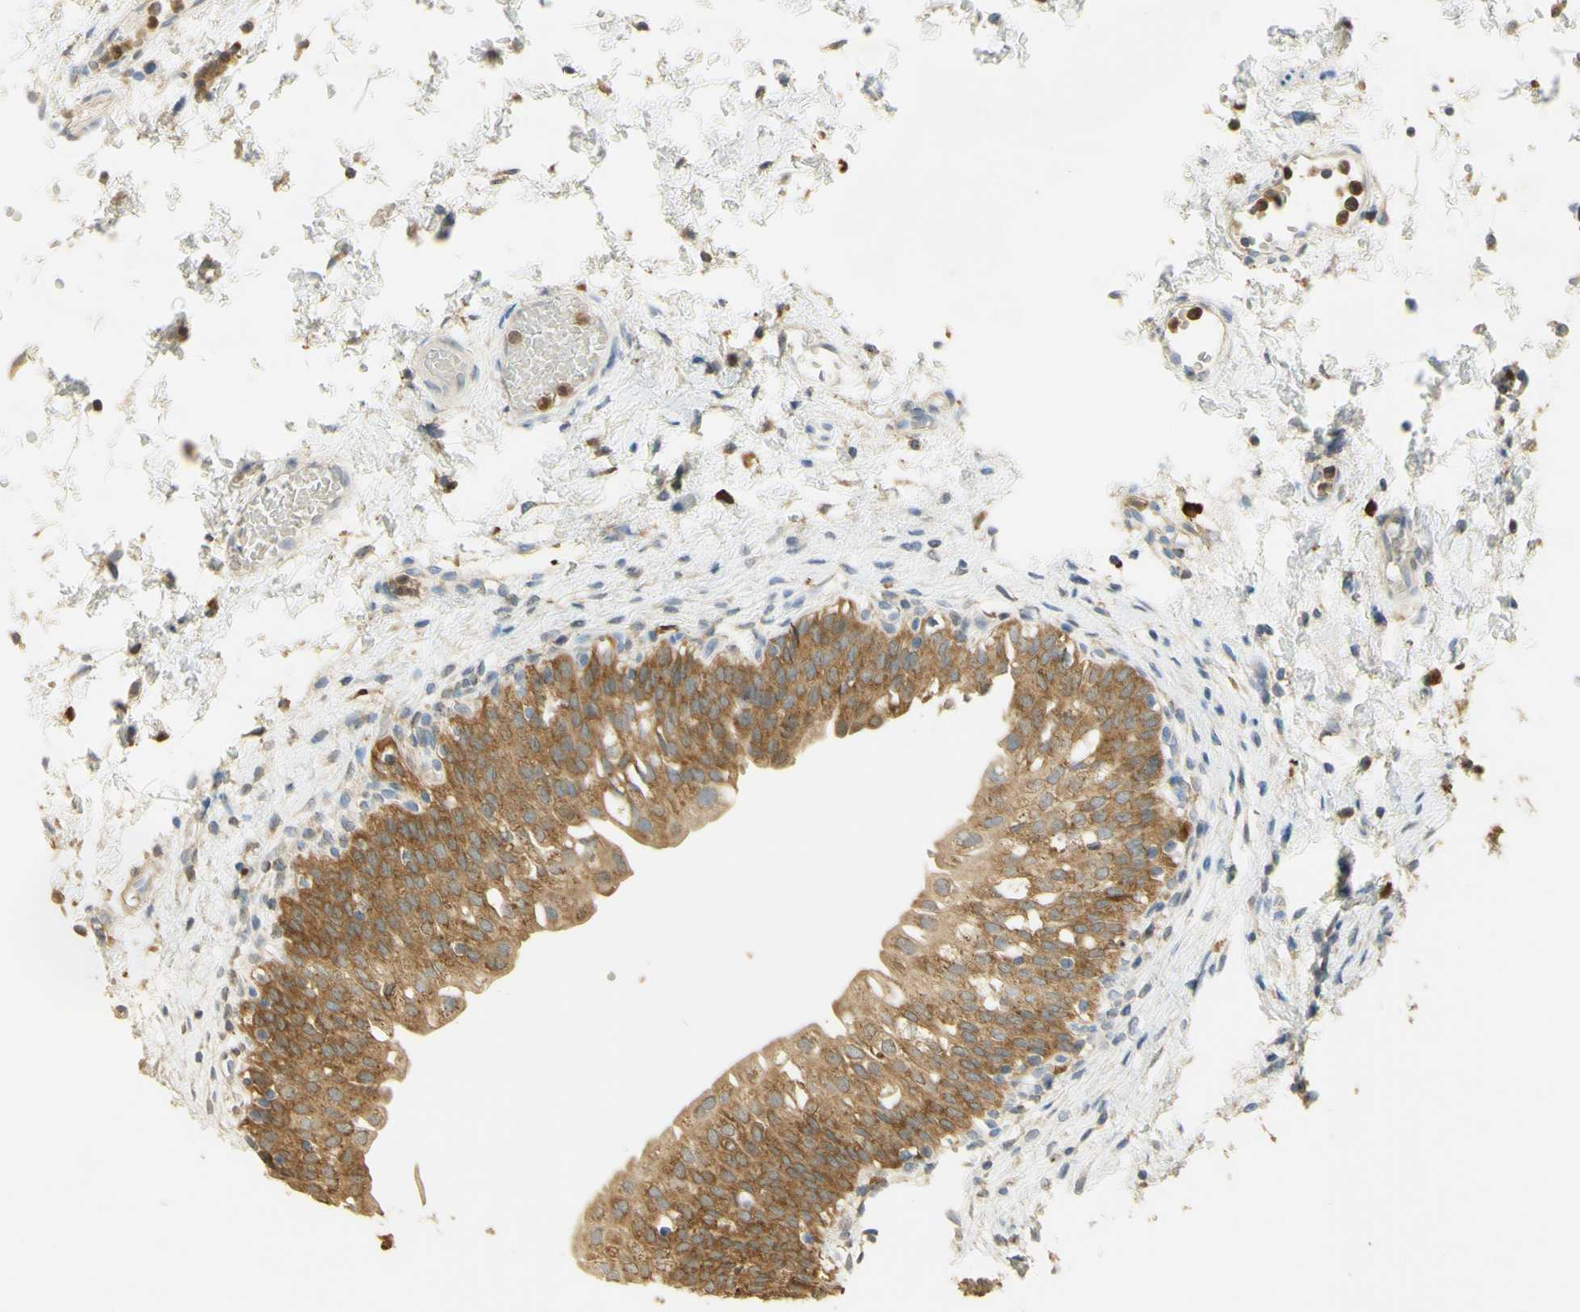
{"staining": {"intensity": "moderate", "quantity": ">75%", "location": "cytoplasmic/membranous"}, "tissue": "urinary bladder", "cell_type": "Urothelial cells", "image_type": "normal", "snomed": [{"axis": "morphology", "description": "Normal tissue, NOS"}, {"axis": "topography", "description": "Urinary bladder"}], "caption": "IHC photomicrograph of normal urinary bladder: urinary bladder stained using immunohistochemistry (IHC) reveals medium levels of moderate protein expression localized specifically in the cytoplasmic/membranous of urothelial cells, appearing as a cytoplasmic/membranous brown color.", "gene": "PAK1", "patient": {"sex": "male", "age": 55}}